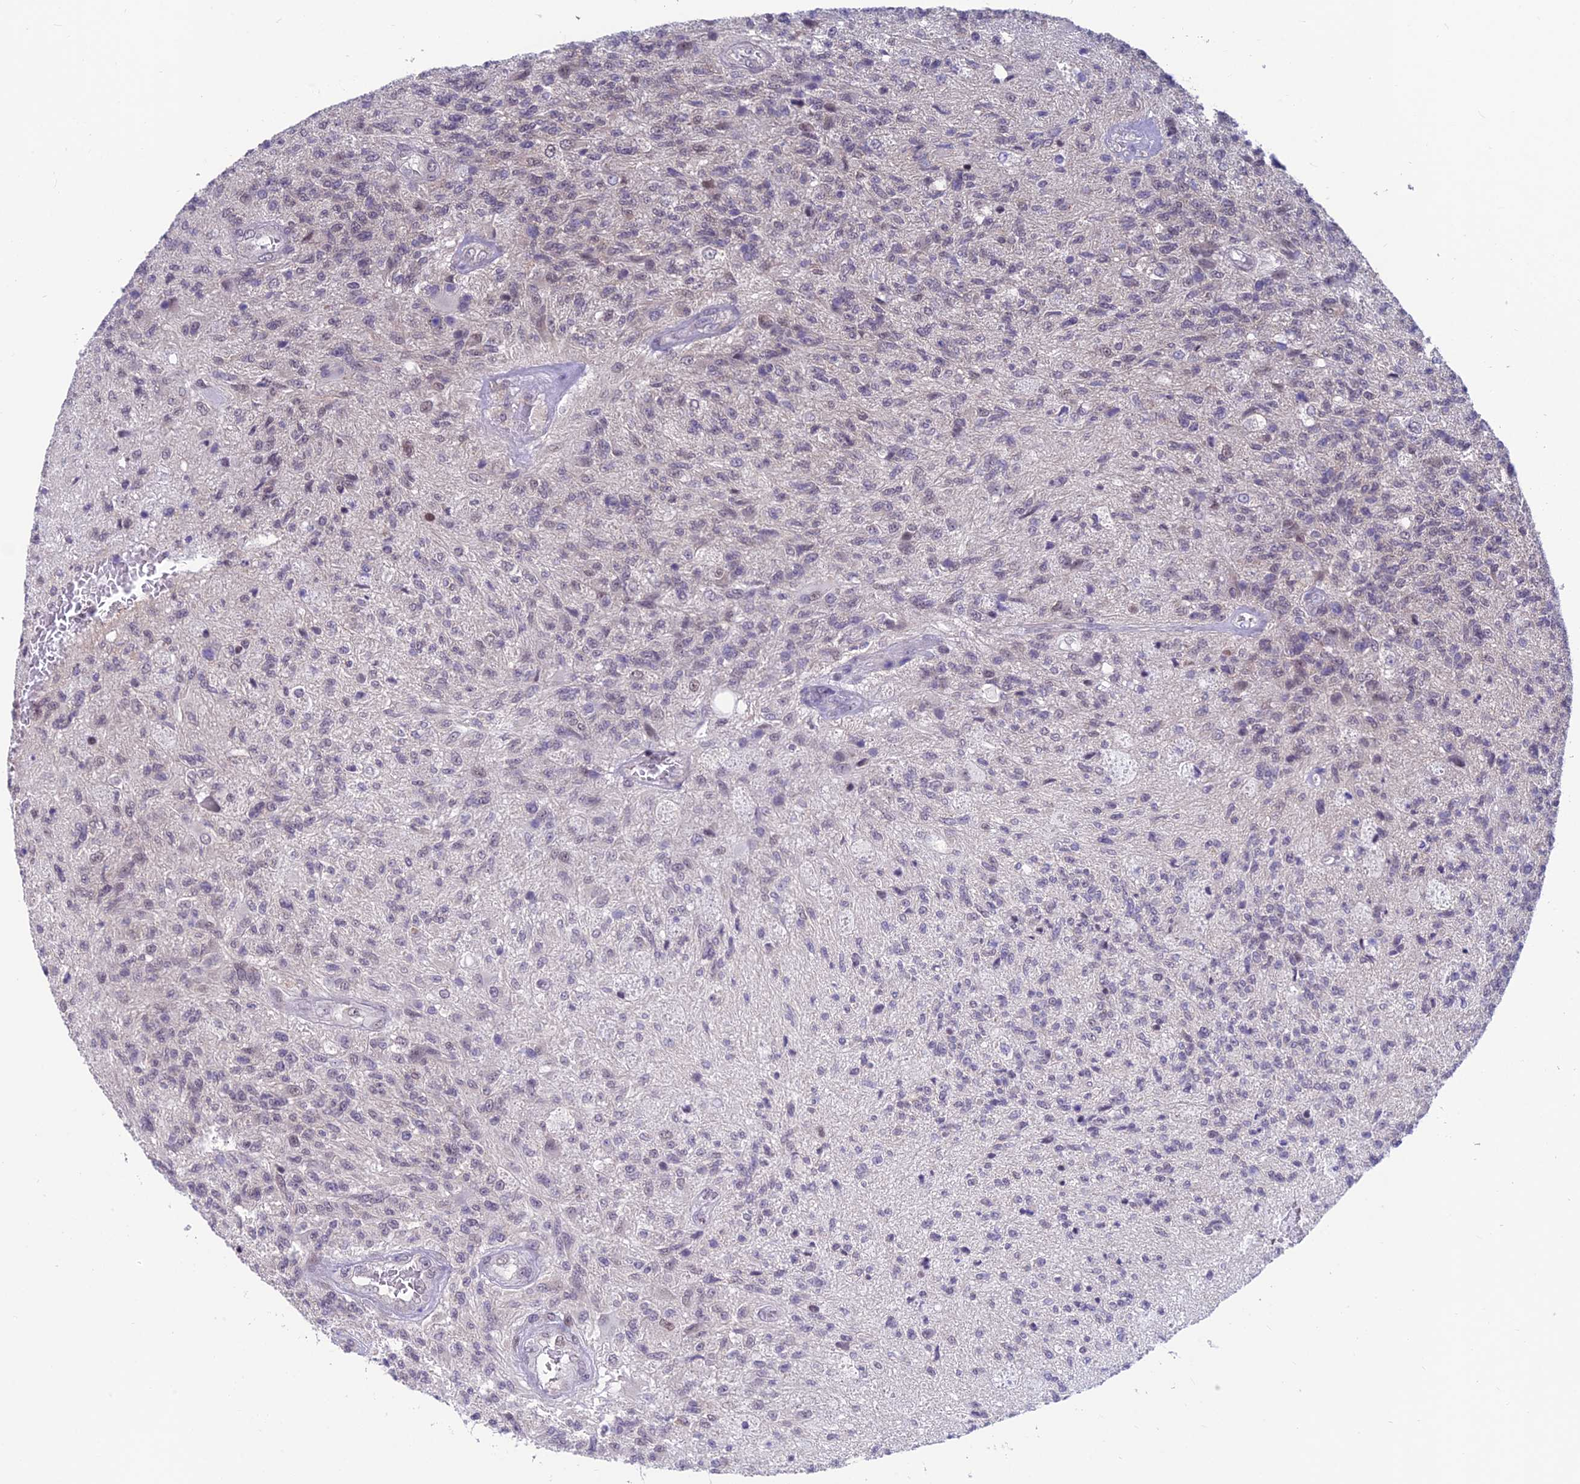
{"staining": {"intensity": "negative", "quantity": "none", "location": "none"}, "tissue": "glioma", "cell_type": "Tumor cells", "image_type": "cancer", "snomed": [{"axis": "morphology", "description": "Glioma, malignant, High grade"}, {"axis": "topography", "description": "Brain"}], "caption": "IHC of malignant high-grade glioma demonstrates no positivity in tumor cells. Nuclei are stained in blue.", "gene": "KIAA1191", "patient": {"sex": "male", "age": 56}}